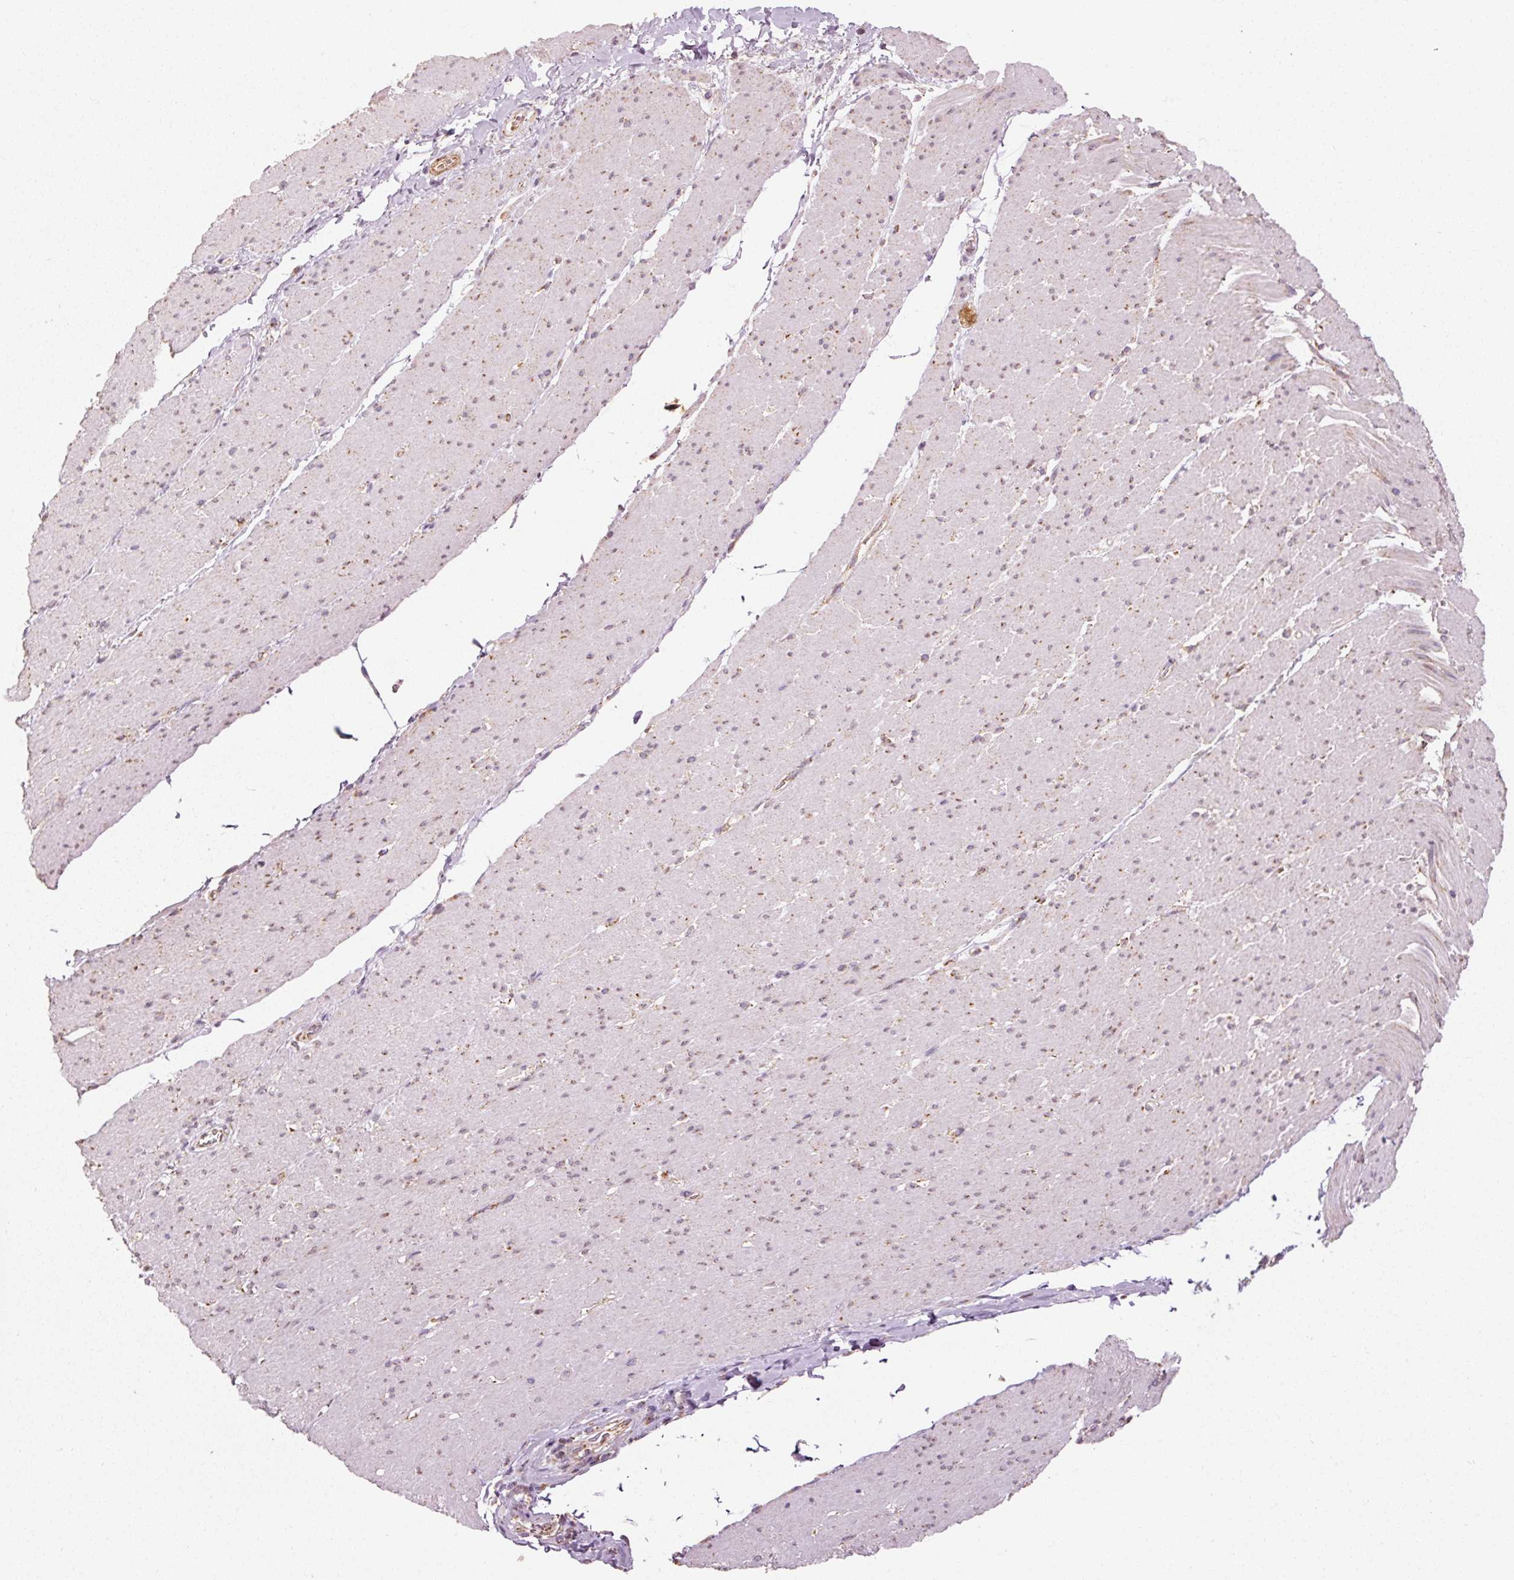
{"staining": {"intensity": "weak", "quantity": "25%-75%", "location": "cytoplasmic/membranous"}, "tissue": "smooth muscle", "cell_type": "Smooth muscle cells", "image_type": "normal", "snomed": [{"axis": "morphology", "description": "Normal tissue, NOS"}, {"axis": "topography", "description": "Smooth muscle"}, {"axis": "topography", "description": "Rectum"}], "caption": "Weak cytoplasmic/membranous staining for a protein is seen in about 25%-75% of smooth muscle cells of unremarkable smooth muscle using immunohistochemistry.", "gene": "NDUFB4", "patient": {"sex": "male", "age": 53}}